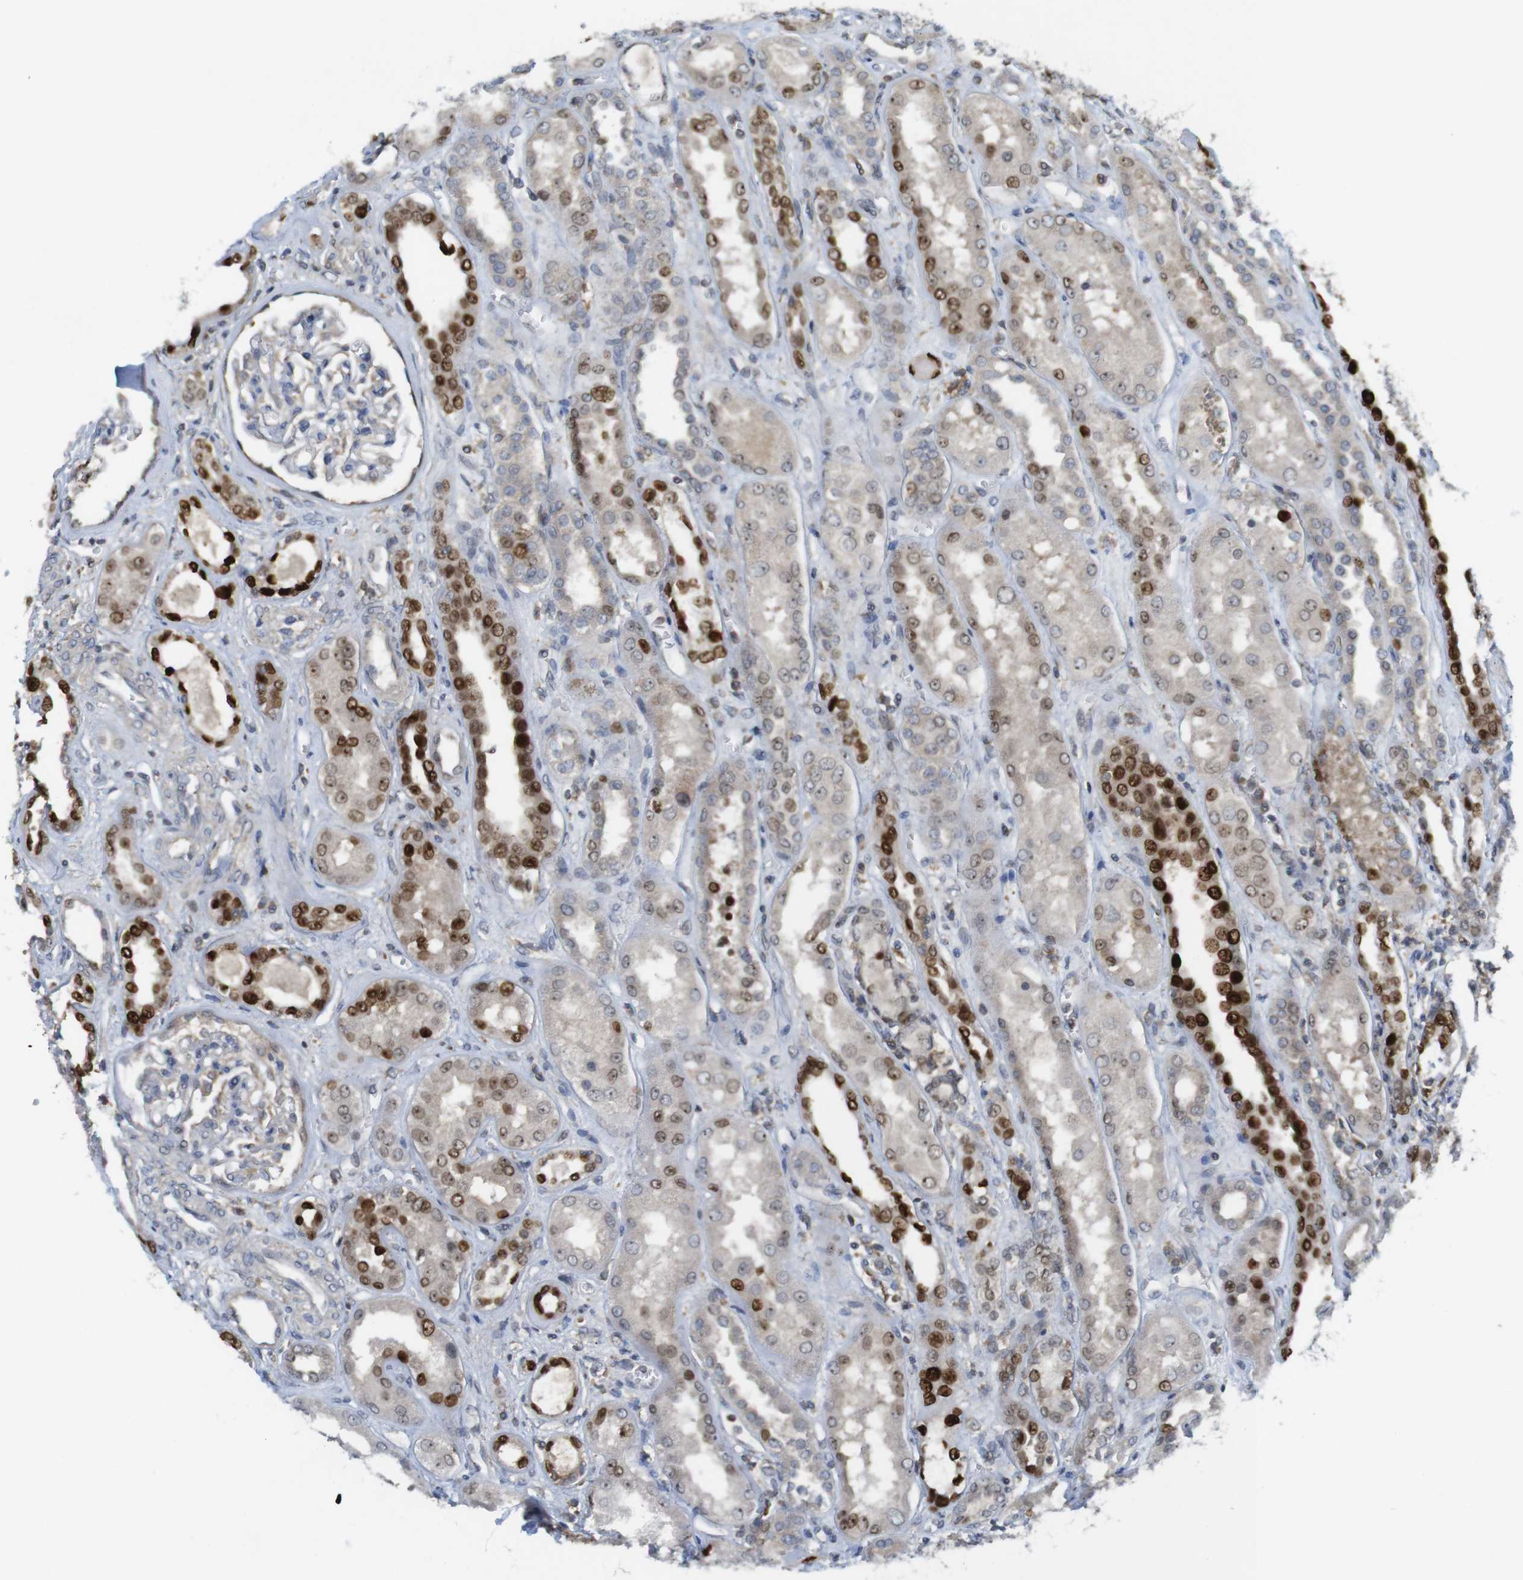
{"staining": {"intensity": "weak", "quantity": "<25%", "location": "cytoplasmic/membranous"}, "tissue": "kidney", "cell_type": "Cells in glomeruli", "image_type": "normal", "snomed": [{"axis": "morphology", "description": "Normal tissue, NOS"}, {"axis": "topography", "description": "Kidney"}], "caption": "The image exhibits no staining of cells in glomeruli in benign kidney. Brightfield microscopy of immunohistochemistry stained with DAB (3,3'-diaminobenzidine) (brown) and hematoxylin (blue), captured at high magnification.", "gene": "RCC1", "patient": {"sex": "male", "age": 59}}